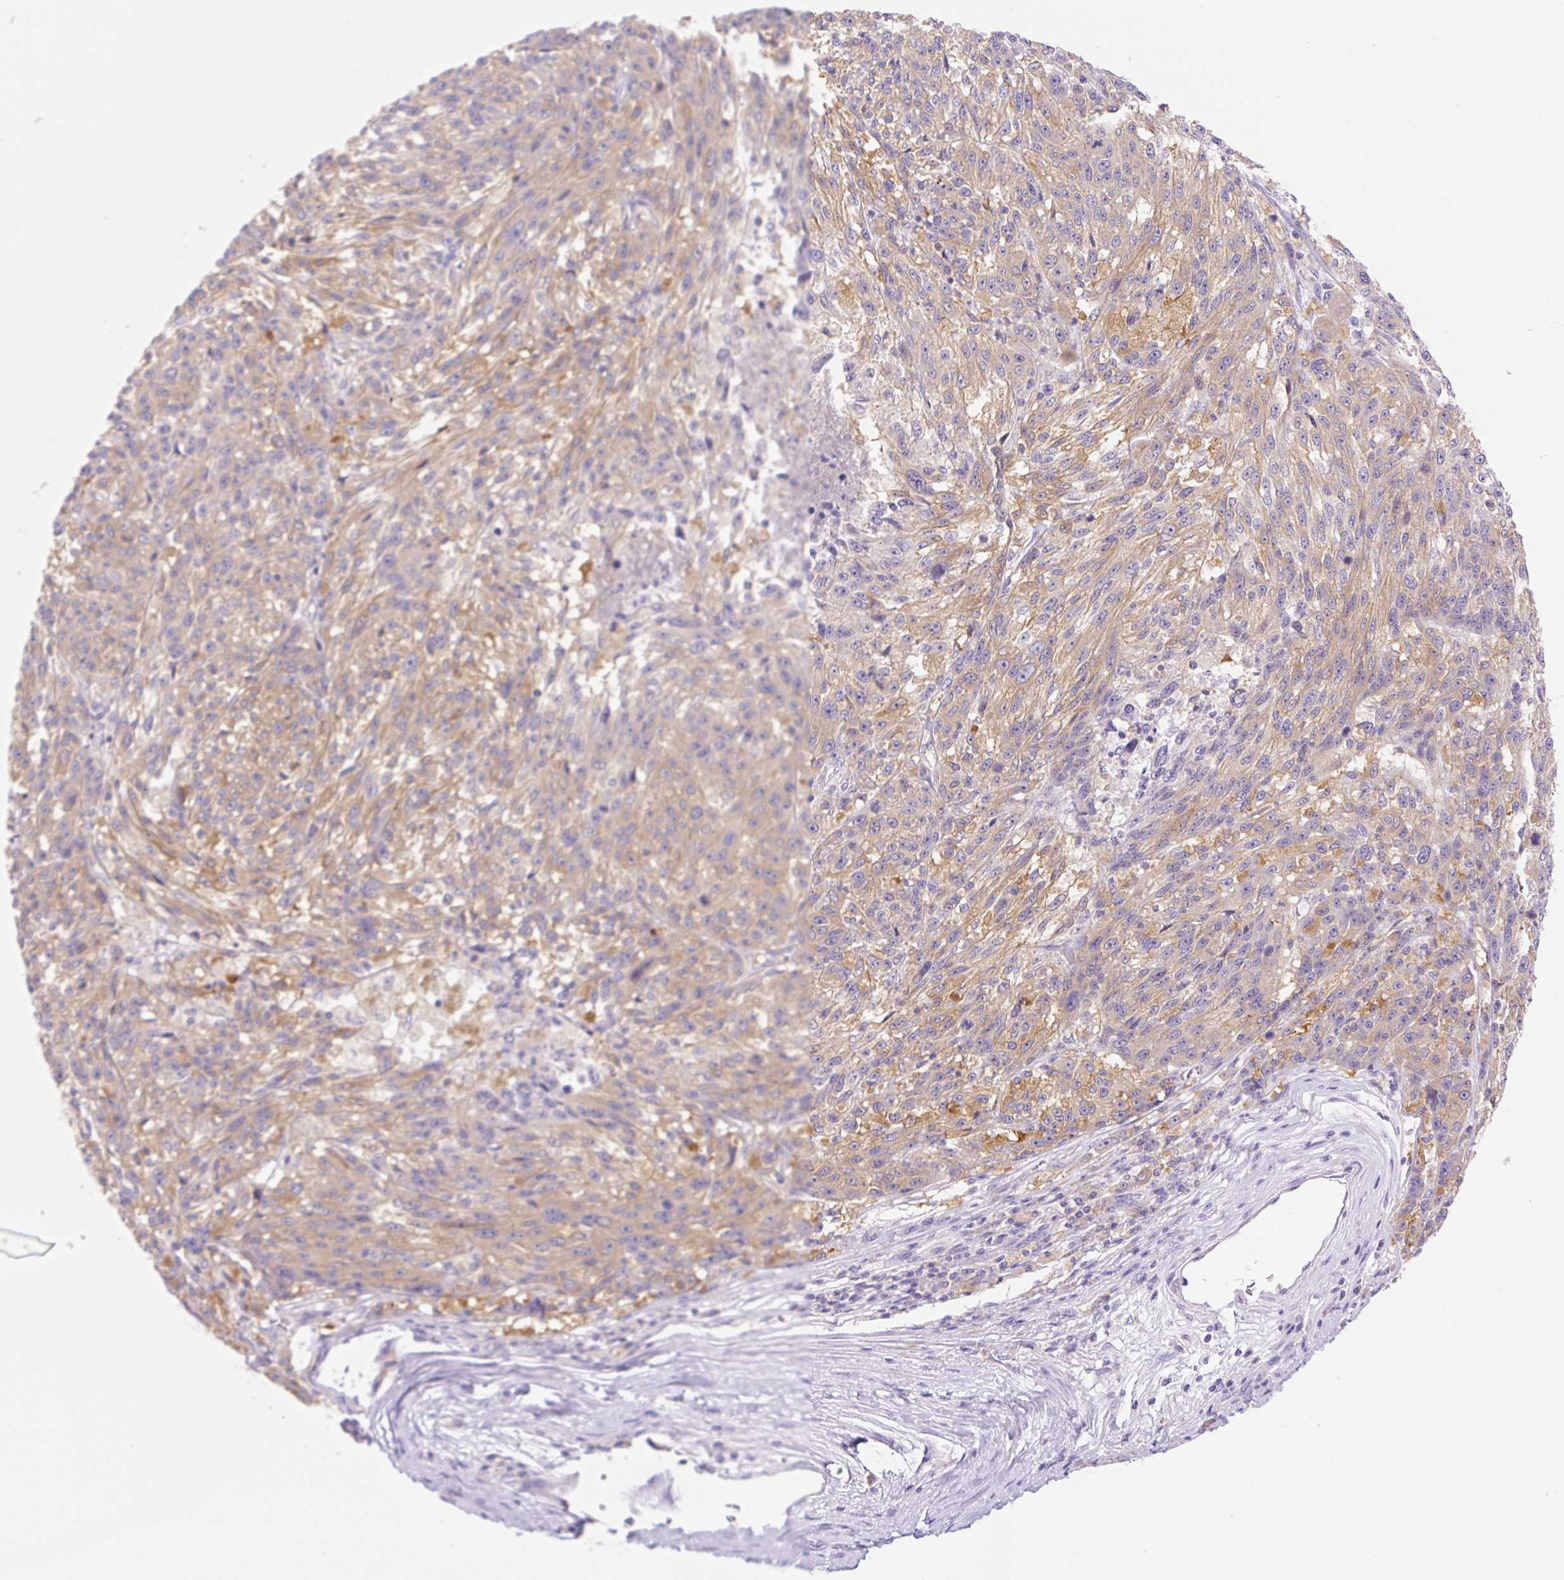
{"staining": {"intensity": "moderate", "quantity": ">75%", "location": "cytoplasmic/membranous"}, "tissue": "melanoma", "cell_type": "Tumor cells", "image_type": "cancer", "snomed": [{"axis": "morphology", "description": "Malignant melanoma, NOS"}, {"axis": "topography", "description": "Skin"}], "caption": "Tumor cells reveal medium levels of moderate cytoplasmic/membranous positivity in about >75% of cells in human malignant melanoma.", "gene": "DENND5A", "patient": {"sex": "male", "age": 53}}